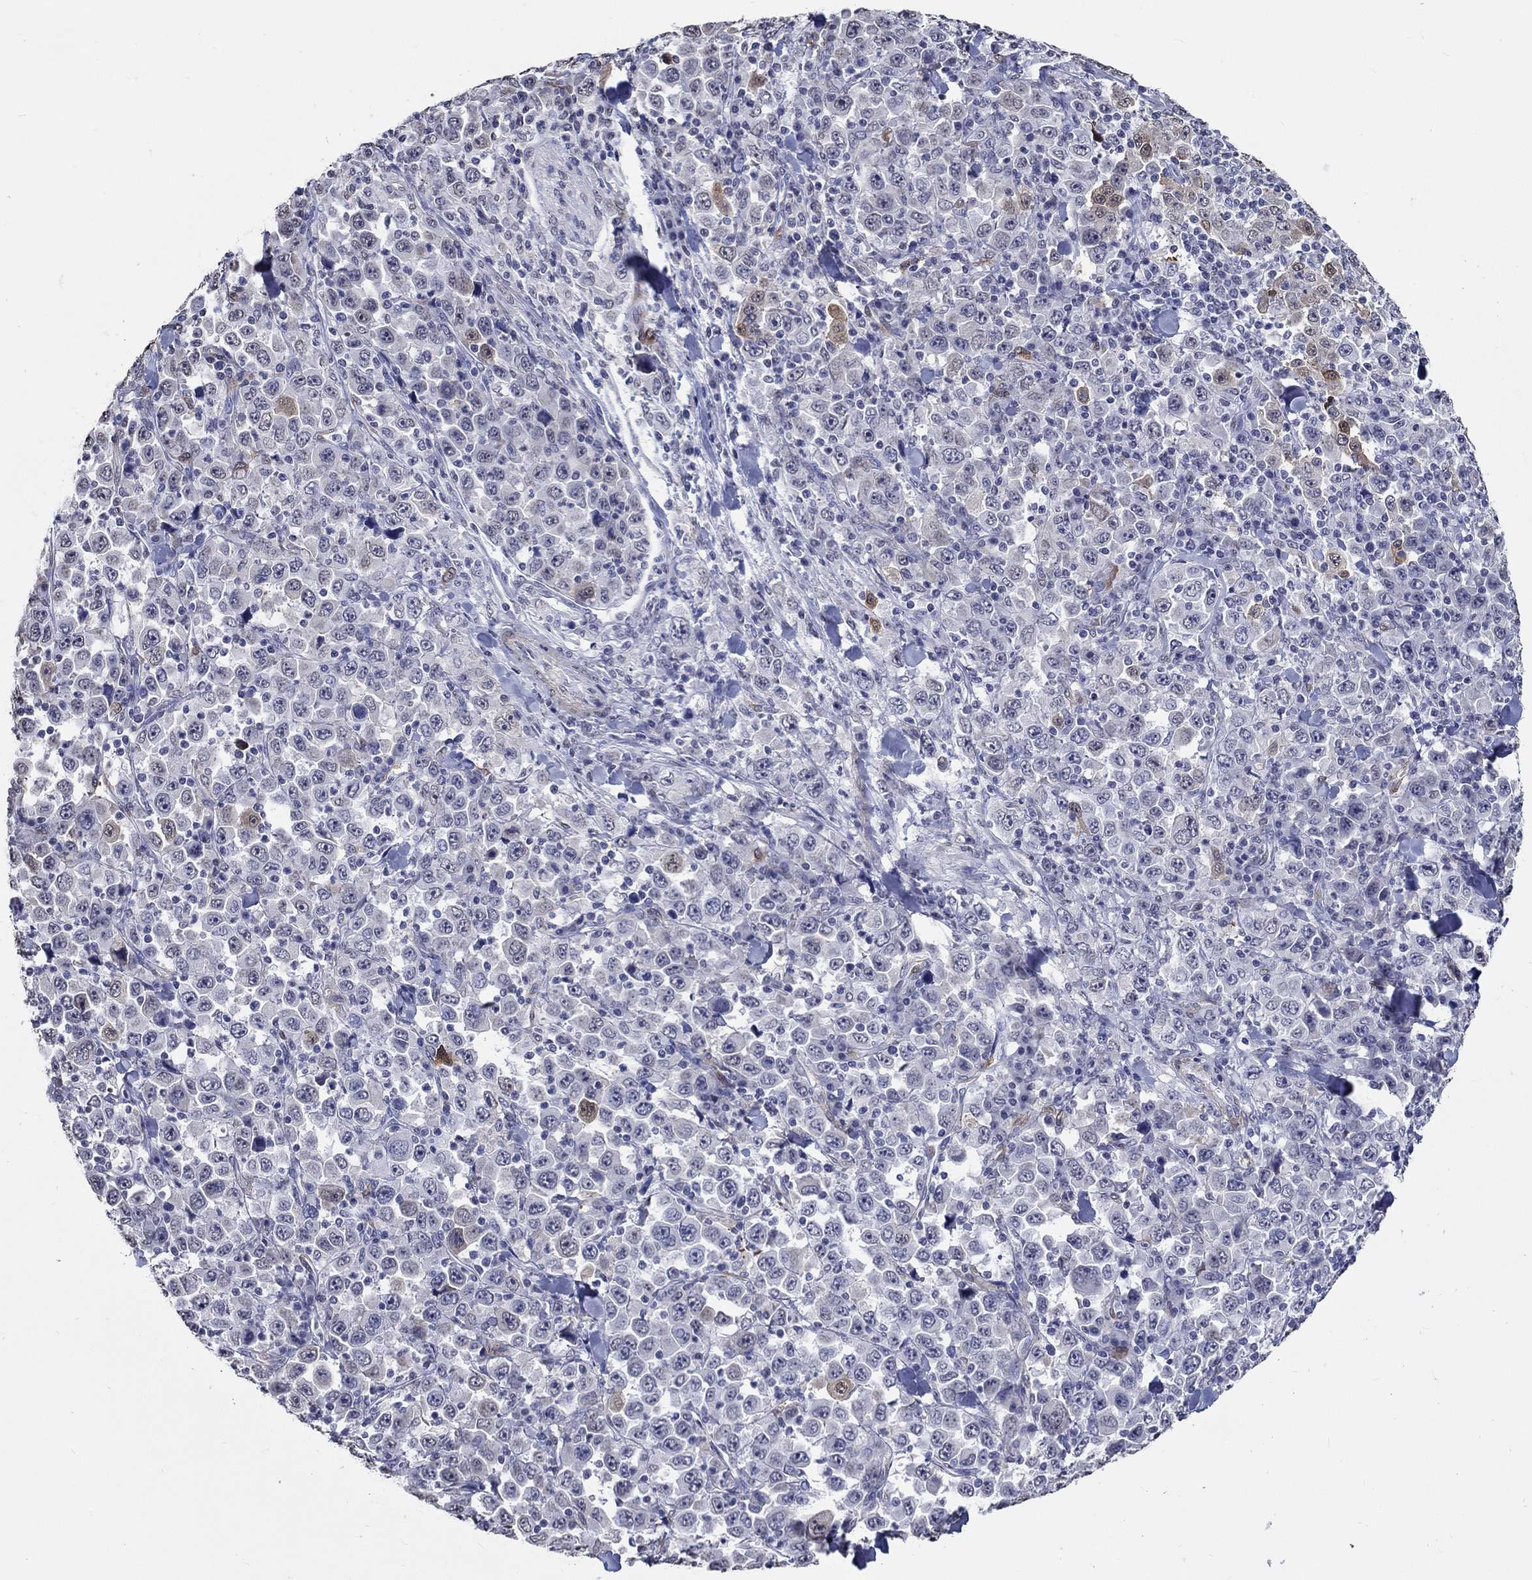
{"staining": {"intensity": "moderate", "quantity": "<25%", "location": "cytoplasmic/membranous"}, "tissue": "stomach cancer", "cell_type": "Tumor cells", "image_type": "cancer", "snomed": [{"axis": "morphology", "description": "Normal tissue, NOS"}, {"axis": "morphology", "description": "Adenocarcinoma, NOS"}, {"axis": "topography", "description": "Stomach, upper"}, {"axis": "topography", "description": "Stomach"}], "caption": "This is a micrograph of immunohistochemistry staining of stomach cancer (adenocarcinoma), which shows moderate expression in the cytoplasmic/membranous of tumor cells.", "gene": "PDE1B", "patient": {"sex": "male", "age": 59}}